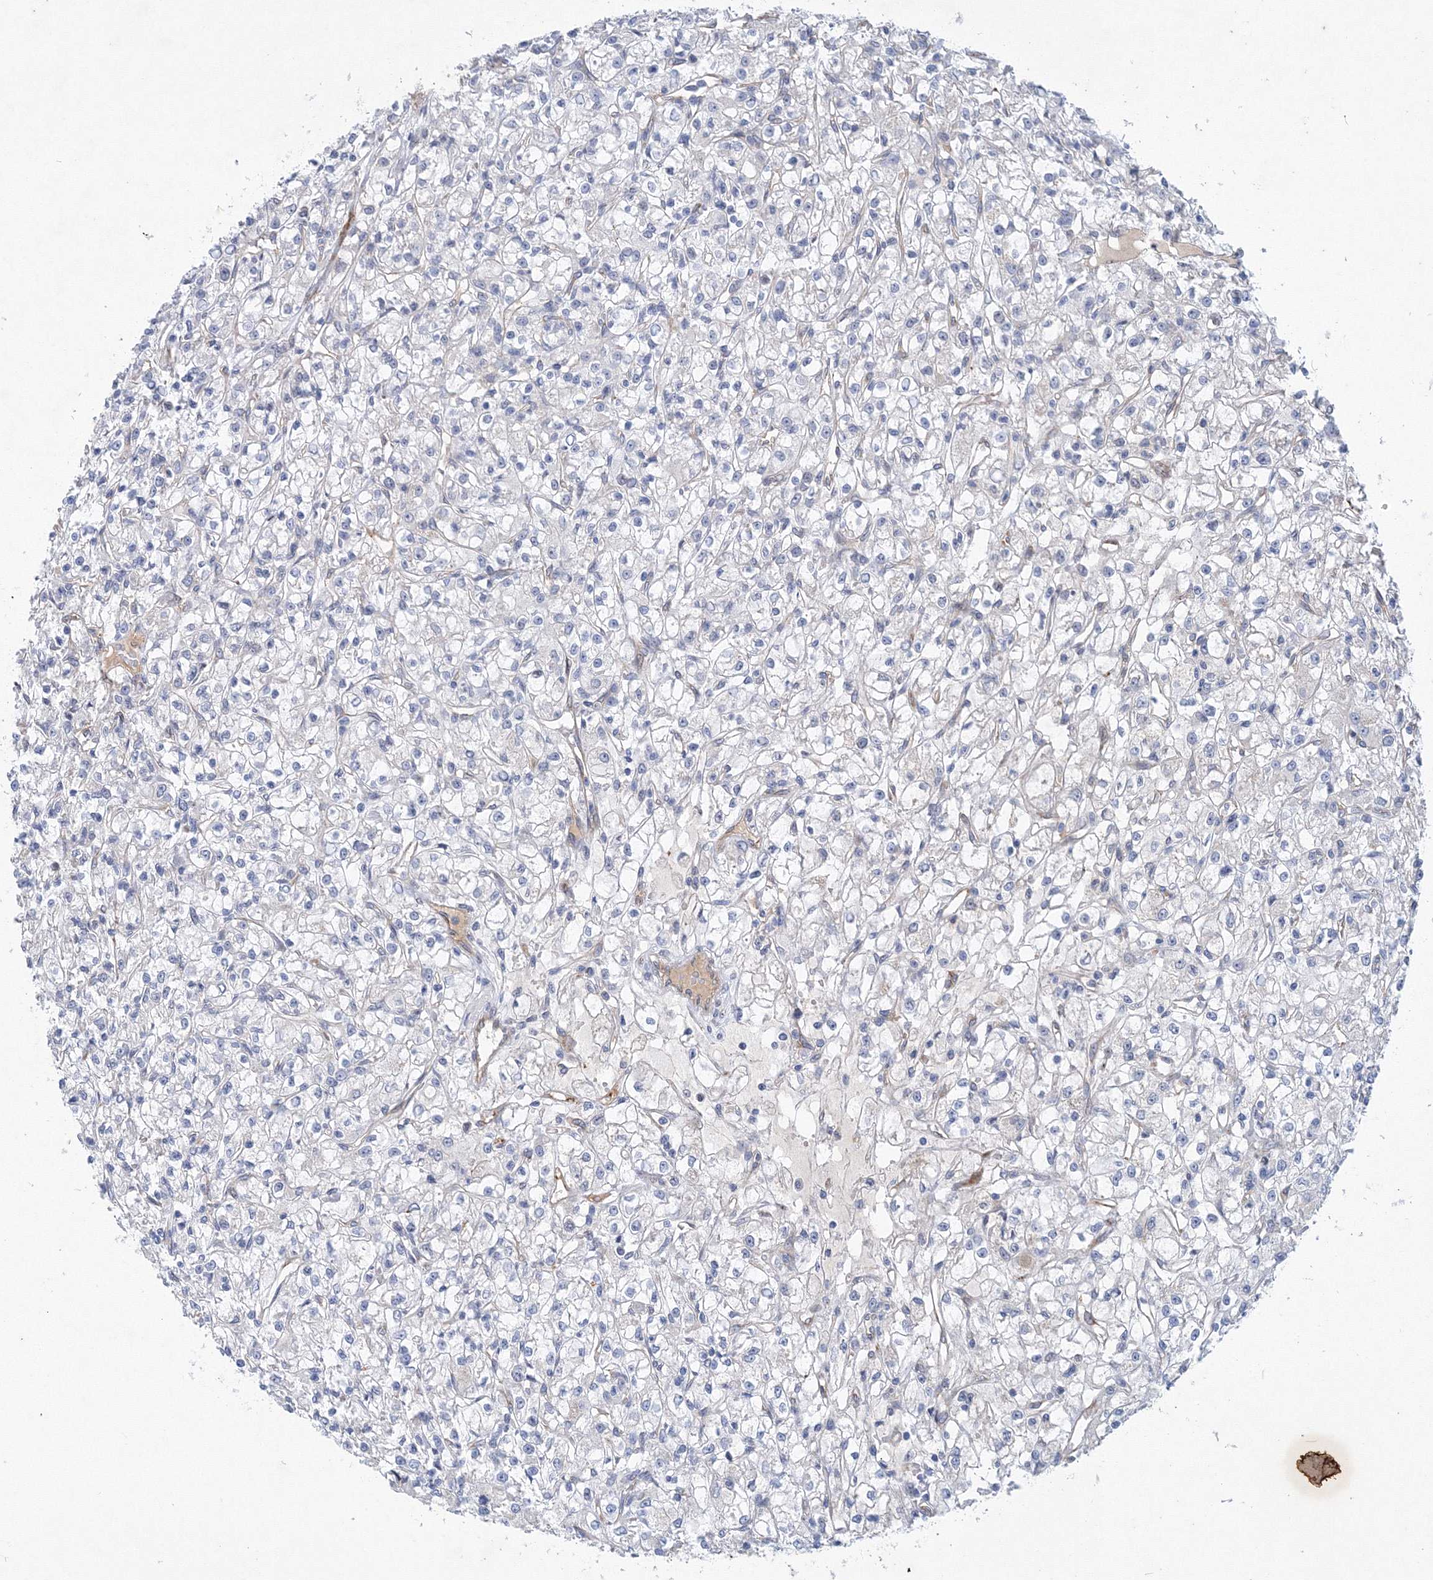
{"staining": {"intensity": "negative", "quantity": "none", "location": "none"}, "tissue": "renal cancer", "cell_type": "Tumor cells", "image_type": "cancer", "snomed": [{"axis": "morphology", "description": "Adenocarcinoma, NOS"}, {"axis": "topography", "description": "Kidney"}], "caption": "The micrograph displays no significant expression in tumor cells of renal adenocarcinoma.", "gene": "TANC1", "patient": {"sex": "female", "age": 59}}